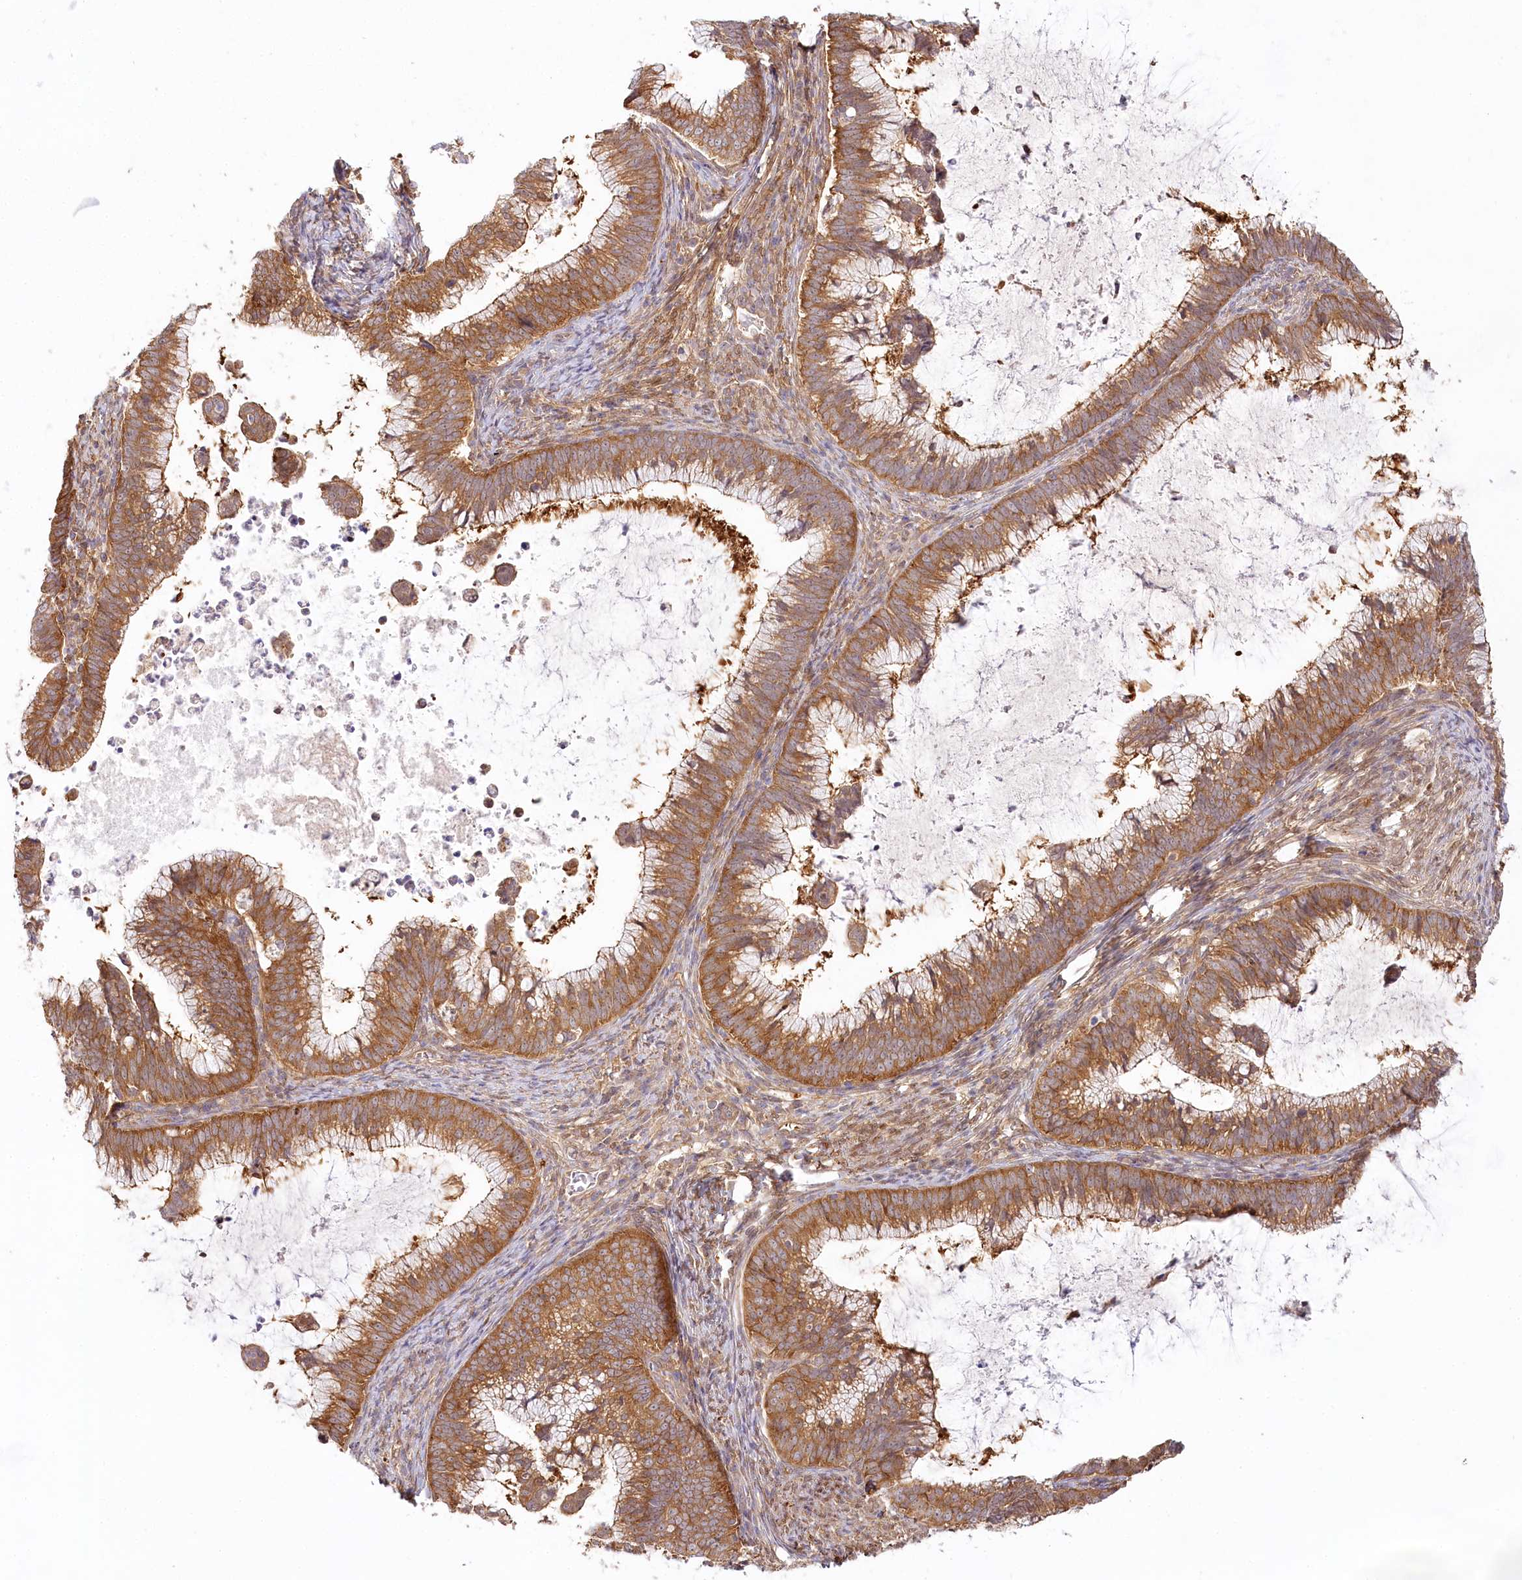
{"staining": {"intensity": "moderate", "quantity": ">75%", "location": "cytoplasmic/membranous"}, "tissue": "cervical cancer", "cell_type": "Tumor cells", "image_type": "cancer", "snomed": [{"axis": "morphology", "description": "Adenocarcinoma, NOS"}, {"axis": "topography", "description": "Cervix"}], "caption": "A histopathology image of human adenocarcinoma (cervical) stained for a protein displays moderate cytoplasmic/membranous brown staining in tumor cells.", "gene": "INPP4B", "patient": {"sex": "female", "age": 36}}